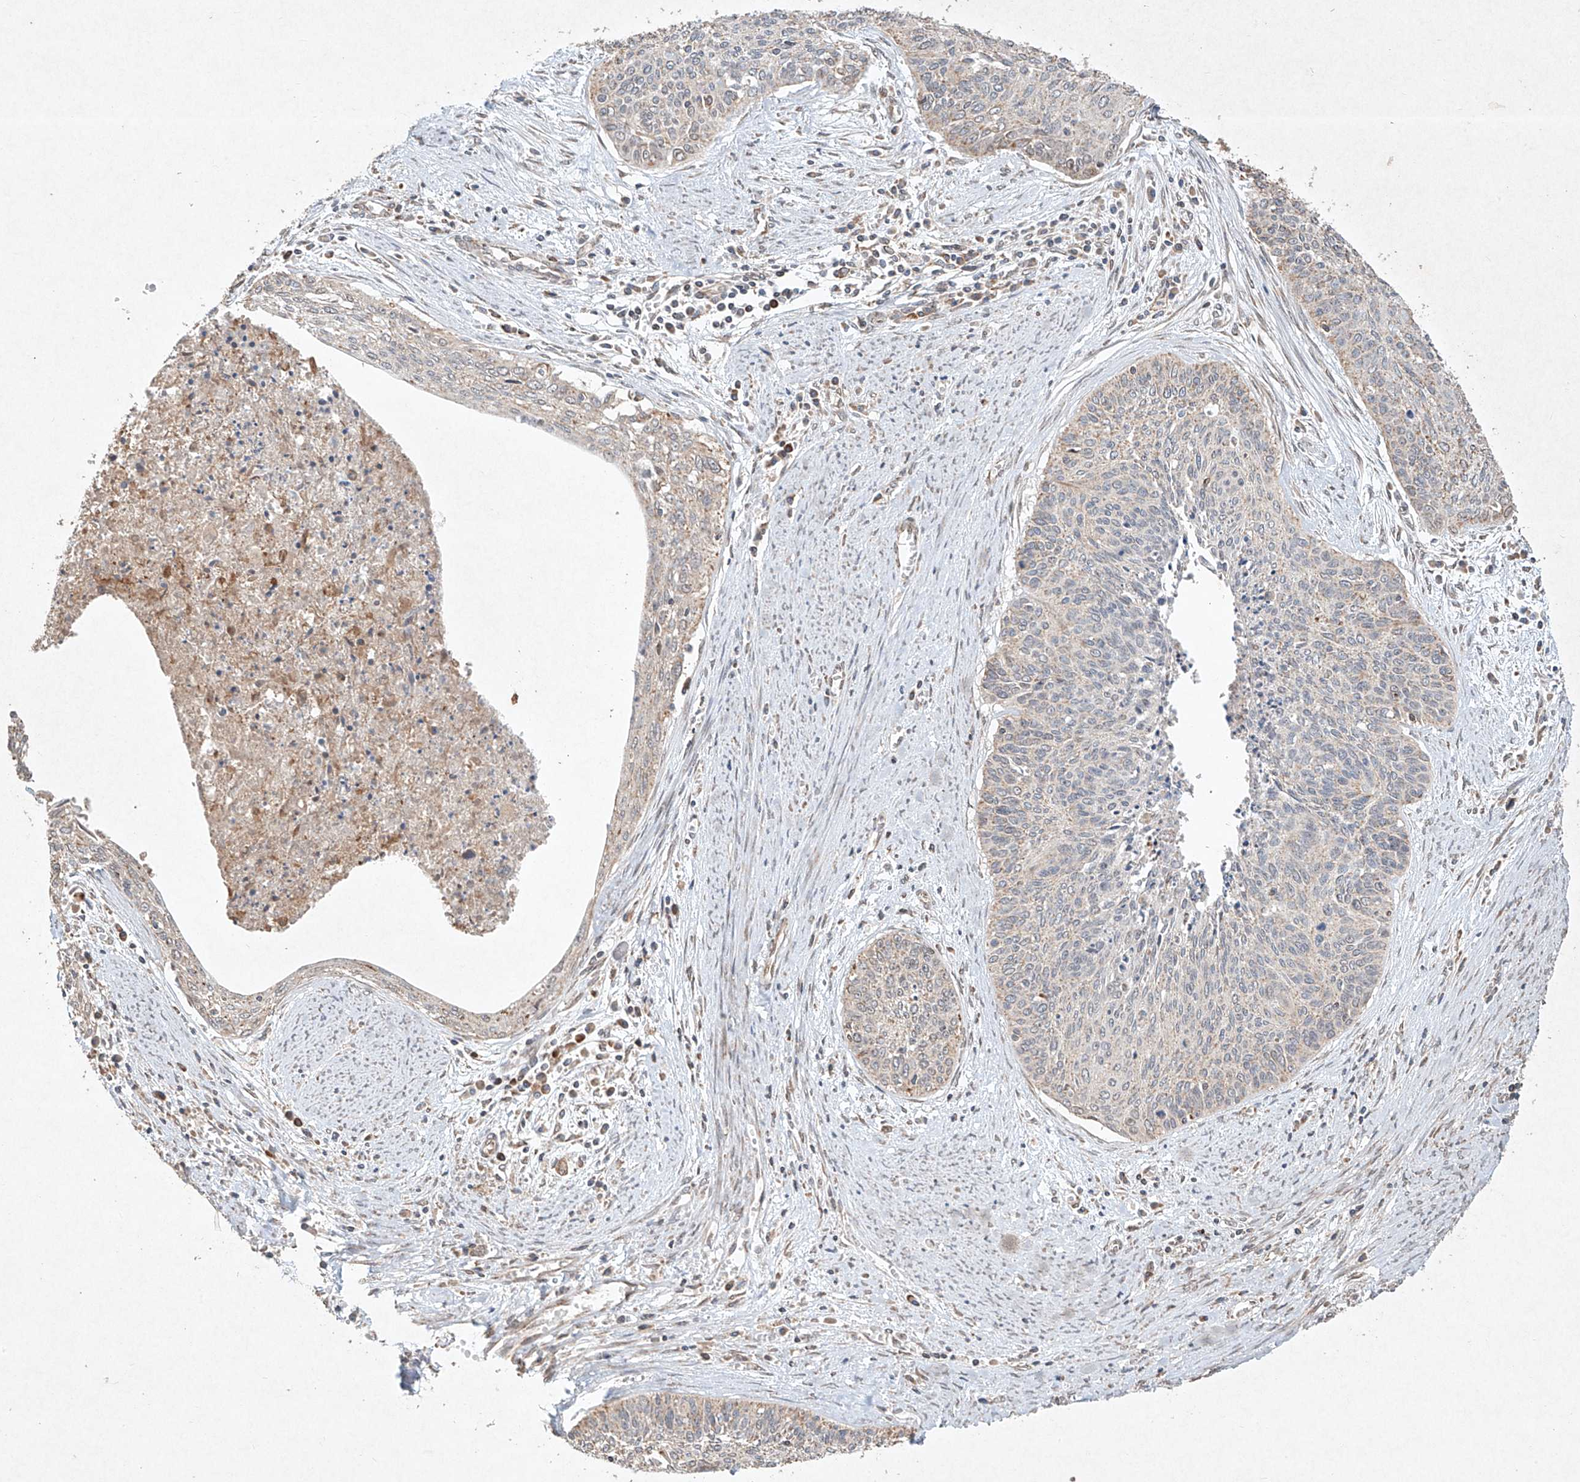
{"staining": {"intensity": "negative", "quantity": "none", "location": "none"}, "tissue": "cervical cancer", "cell_type": "Tumor cells", "image_type": "cancer", "snomed": [{"axis": "morphology", "description": "Squamous cell carcinoma, NOS"}, {"axis": "topography", "description": "Cervix"}], "caption": "Tumor cells show no significant protein expression in cervical cancer (squamous cell carcinoma).", "gene": "SEMA3B", "patient": {"sex": "female", "age": 55}}